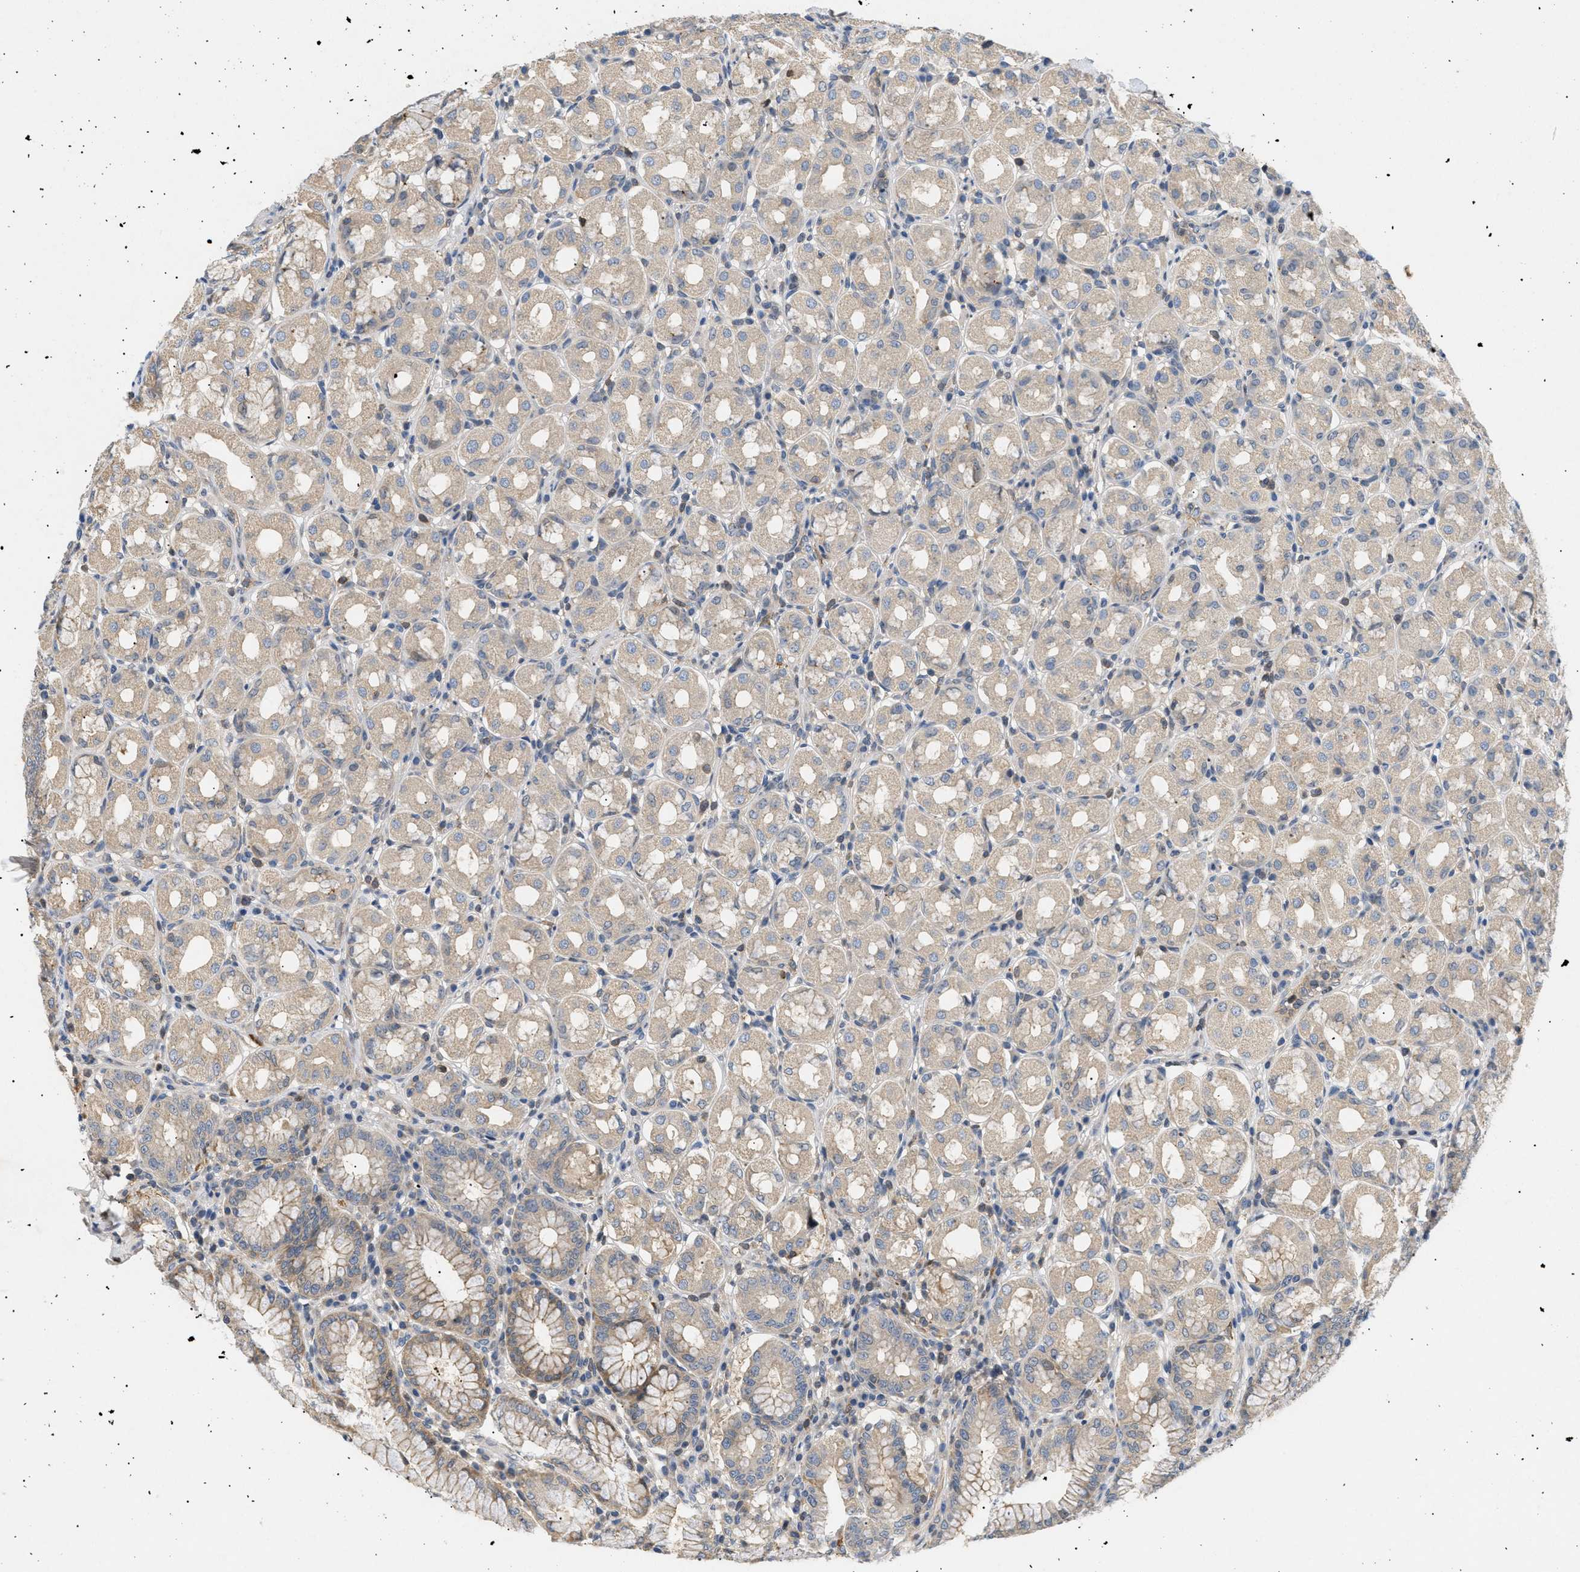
{"staining": {"intensity": "weak", "quantity": "25%-75%", "location": "cytoplasmic/membranous"}, "tissue": "stomach", "cell_type": "Glandular cells", "image_type": "normal", "snomed": [{"axis": "morphology", "description": "Normal tissue, NOS"}, {"axis": "topography", "description": "Stomach"}, {"axis": "topography", "description": "Stomach, lower"}], "caption": "Stomach stained with a protein marker exhibits weak staining in glandular cells.", "gene": "FARS2", "patient": {"sex": "female", "age": 56}}